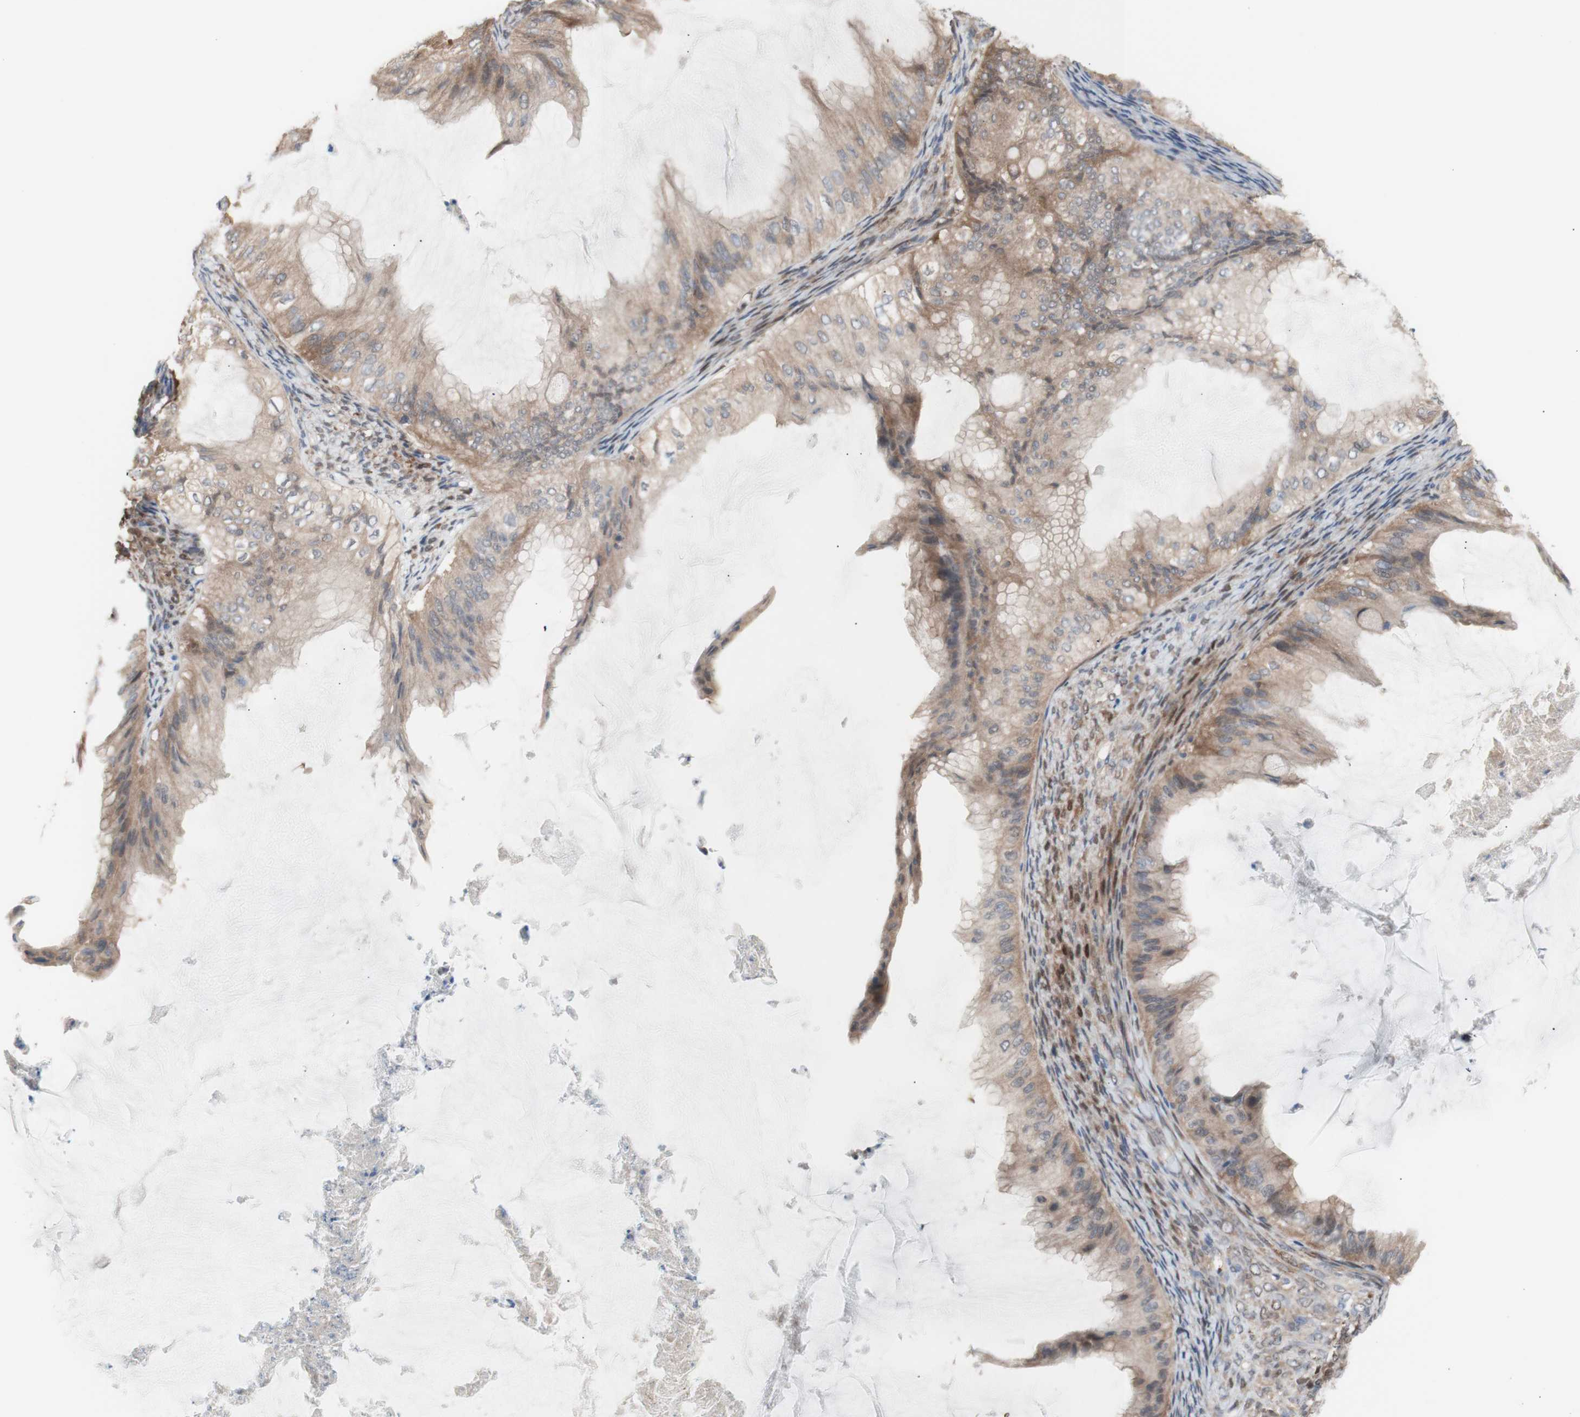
{"staining": {"intensity": "weak", "quantity": ">75%", "location": "cytoplasmic/membranous"}, "tissue": "ovarian cancer", "cell_type": "Tumor cells", "image_type": "cancer", "snomed": [{"axis": "morphology", "description": "Cystadenocarcinoma, mucinous, NOS"}, {"axis": "topography", "description": "Ovary"}], "caption": "The photomicrograph displays staining of ovarian mucinous cystadenocarcinoma, revealing weak cytoplasmic/membranous protein positivity (brown color) within tumor cells. The protein is stained brown, and the nuclei are stained in blue (DAB (3,3'-diaminobenzidine) IHC with brightfield microscopy, high magnification).", "gene": "PRMT5", "patient": {"sex": "female", "age": 61}}